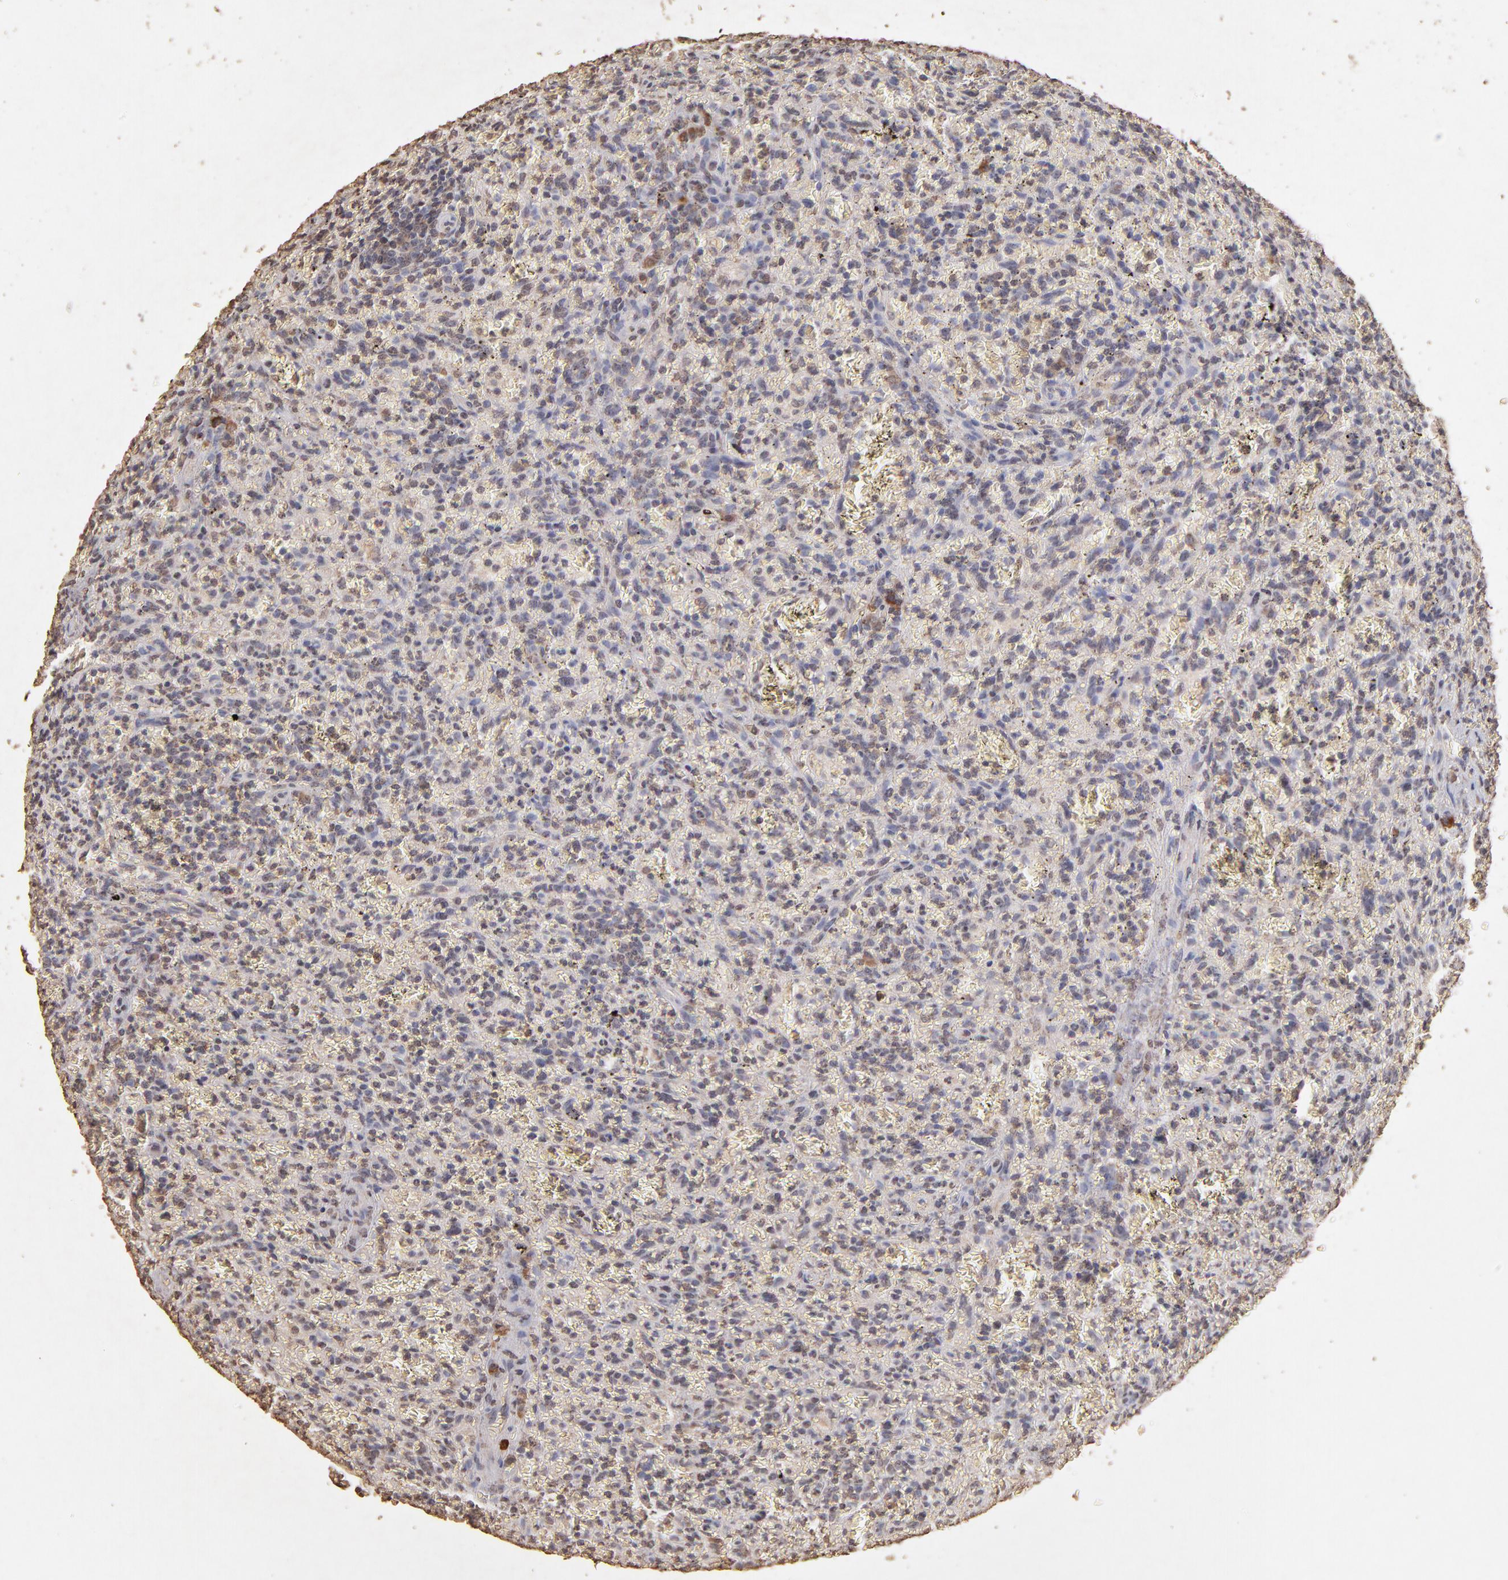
{"staining": {"intensity": "weak", "quantity": "25%-75%", "location": "cytoplasmic/membranous"}, "tissue": "lymphoma", "cell_type": "Tumor cells", "image_type": "cancer", "snomed": [{"axis": "morphology", "description": "Malignant lymphoma, non-Hodgkin's type, Low grade"}, {"axis": "topography", "description": "Spleen"}], "caption": "Immunohistochemical staining of human lymphoma displays weak cytoplasmic/membranous protein staining in approximately 25%-75% of tumor cells.", "gene": "OPHN1", "patient": {"sex": "female", "age": 64}}